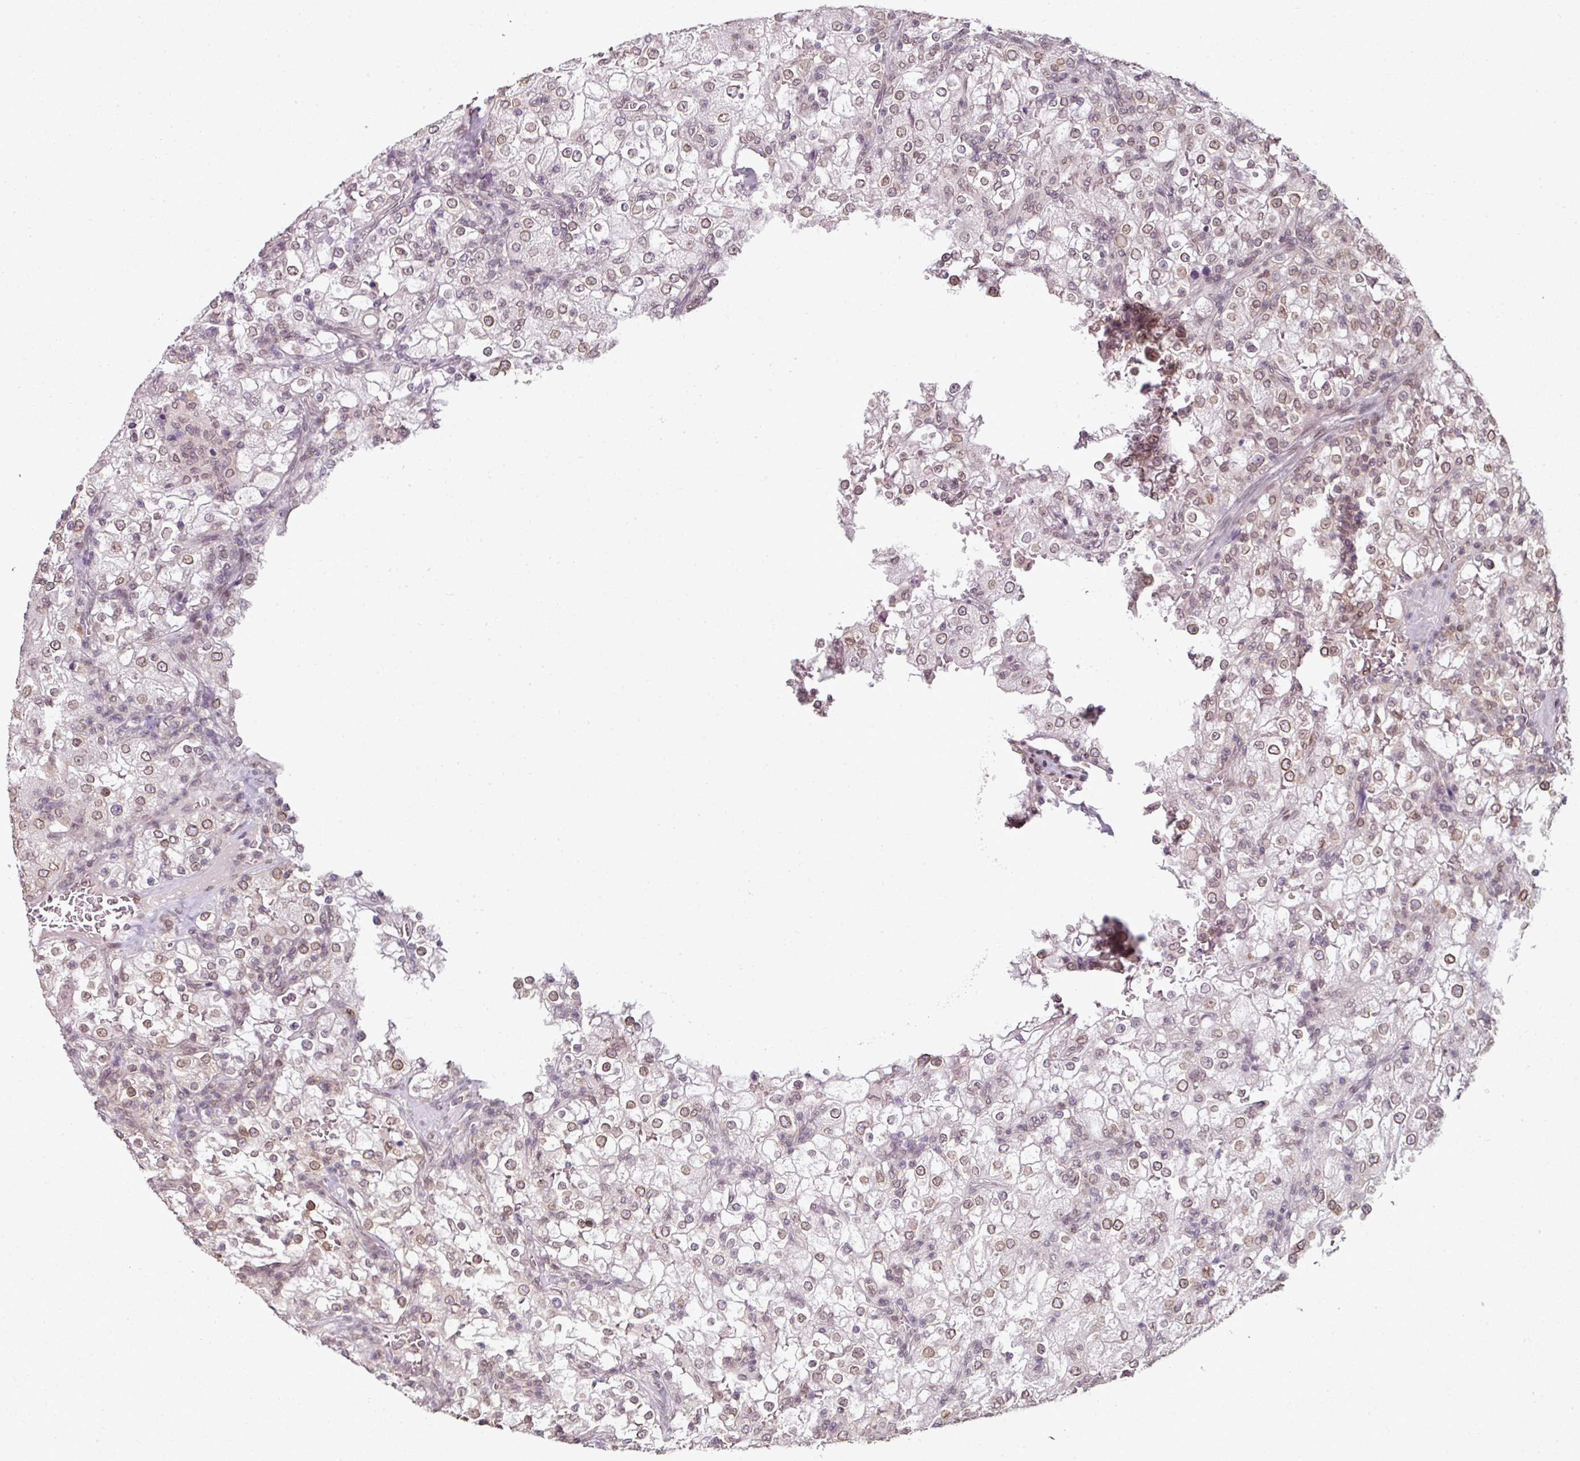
{"staining": {"intensity": "moderate", "quantity": "25%-75%", "location": "cytoplasmic/membranous,nuclear"}, "tissue": "renal cancer", "cell_type": "Tumor cells", "image_type": "cancer", "snomed": [{"axis": "morphology", "description": "Adenocarcinoma, NOS"}, {"axis": "topography", "description": "Kidney"}], "caption": "Moderate cytoplasmic/membranous and nuclear expression for a protein is appreciated in approximately 25%-75% of tumor cells of renal cancer (adenocarcinoma) using IHC.", "gene": "RANGAP1", "patient": {"sex": "female", "age": 74}}